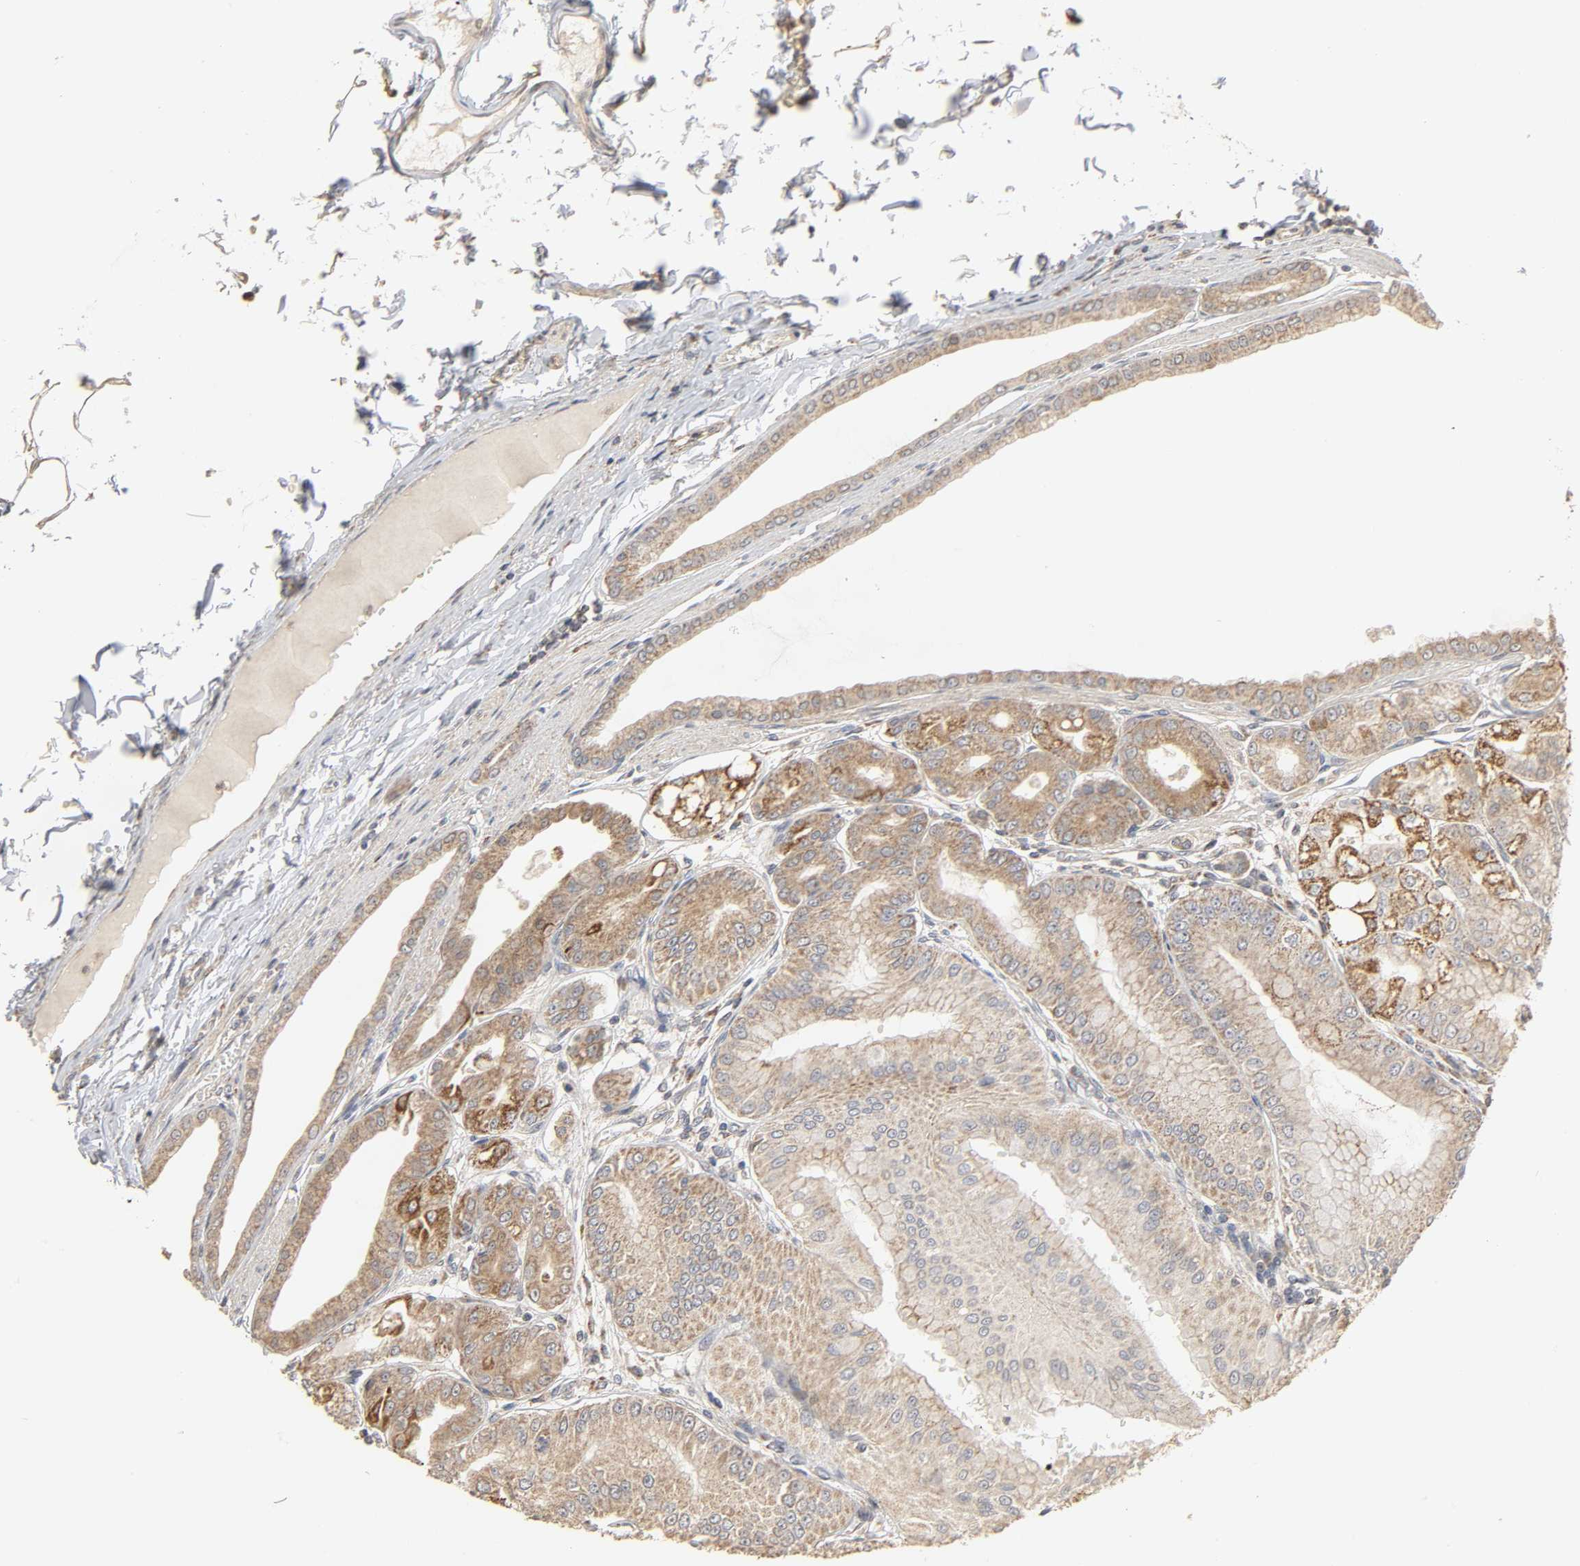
{"staining": {"intensity": "weak", "quantity": ">75%", "location": "cytoplasmic/membranous"}, "tissue": "stomach", "cell_type": "Glandular cells", "image_type": "normal", "snomed": [{"axis": "morphology", "description": "Normal tissue, NOS"}, {"axis": "topography", "description": "Stomach, lower"}], "caption": "Stomach stained with a protein marker displays weak staining in glandular cells.", "gene": "CLEC4E", "patient": {"sex": "male", "age": 71}}